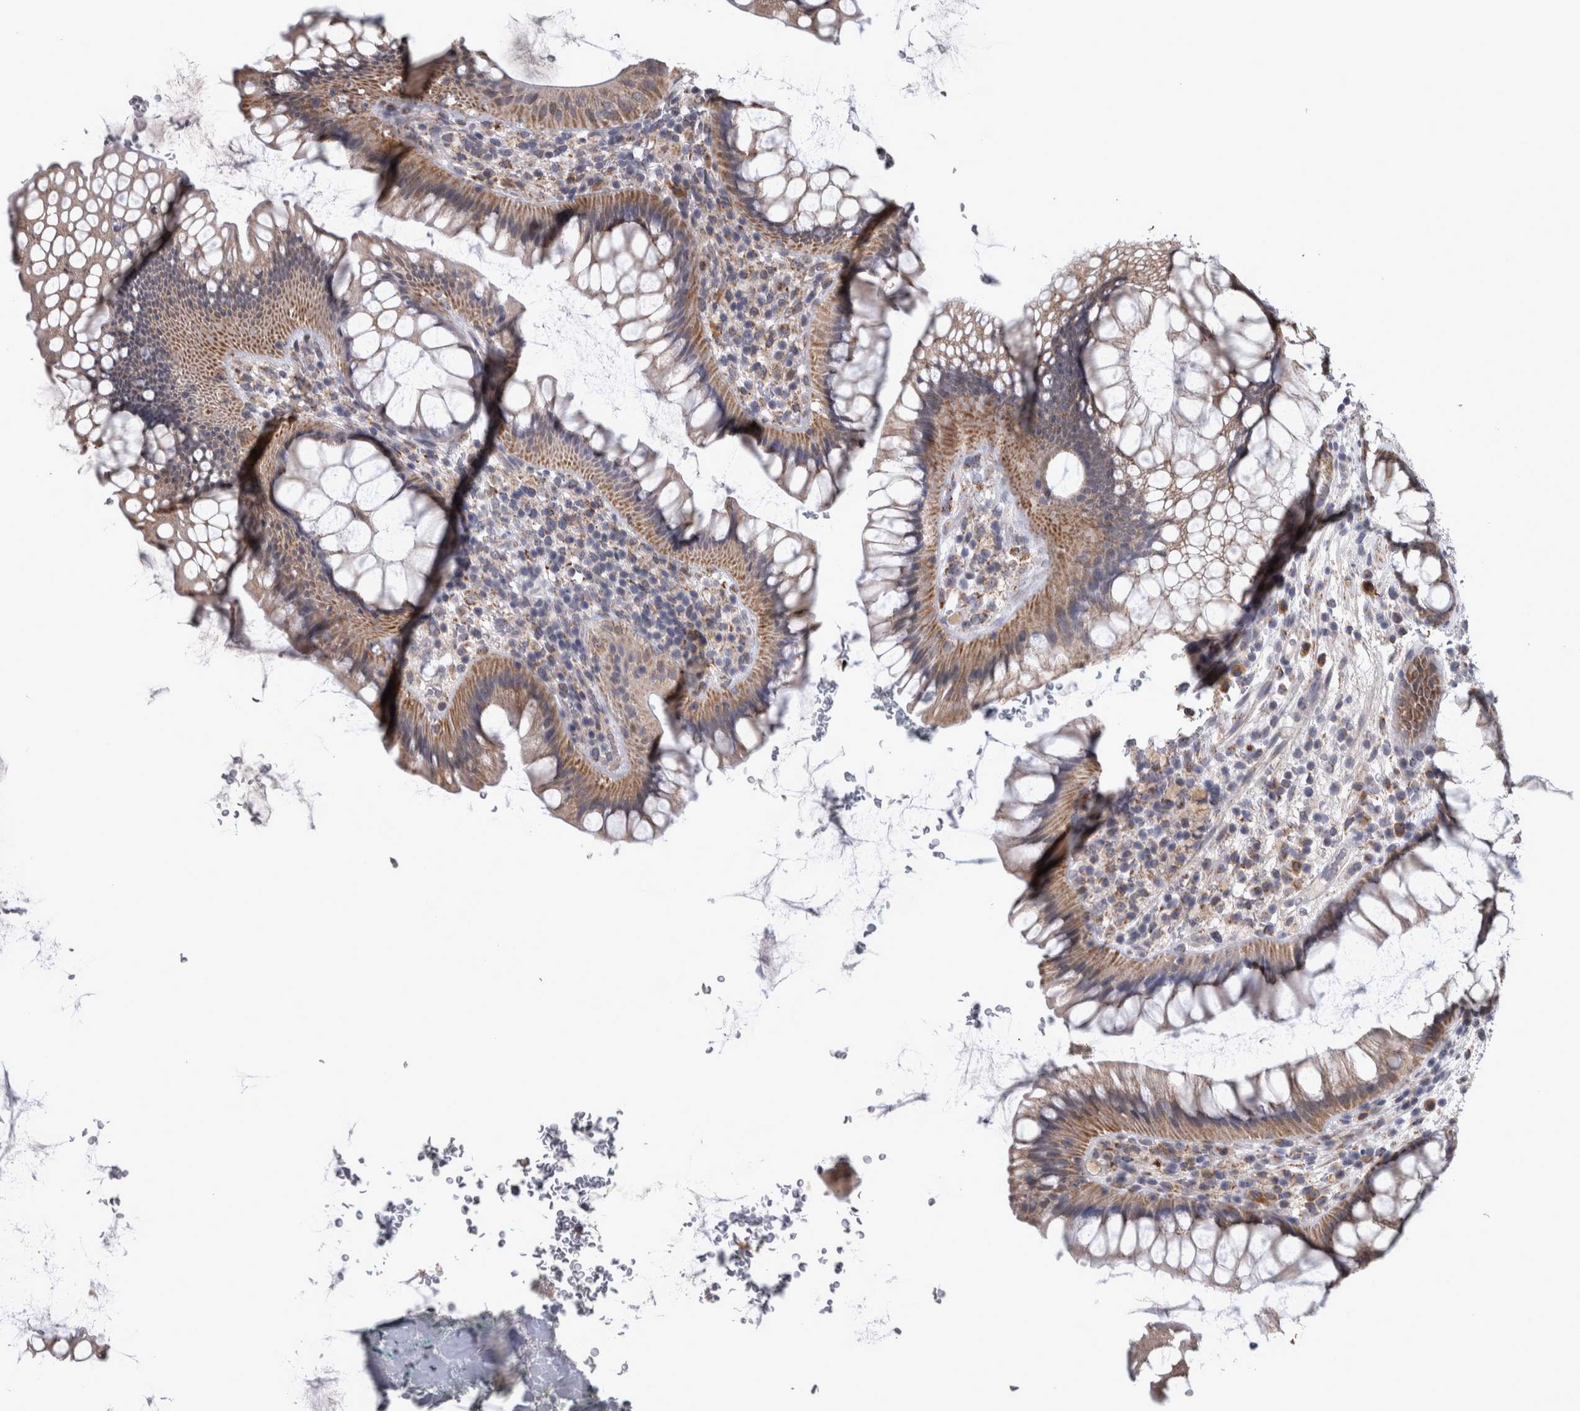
{"staining": {"intensity": "moderate", "quantity": ">75%", "location": "cytoplasmic/membranous"}, "tissue": "rectum", "cell_type": "Glandular cells", "image_type": "normal", "snomed": [{"axis": "morphology", "description": "Normal tissue, NOS"}, {"axis": "topography", "description": "Rectum"}], "caption": "Immunohistochemistry (IHC) of unremarkable rectum shows medium levels of moderate cytoplasmic/membranous staining in approximately >75% of glandular cells. The protein of interest is stained brown, and the nuclei are stained in blue (DAB (3,3'-diaminobenzidine) IHC with brightfield microscopy, high magnification).", "gene": "DBT", "patient": {"sex": "male", "age": 51}}